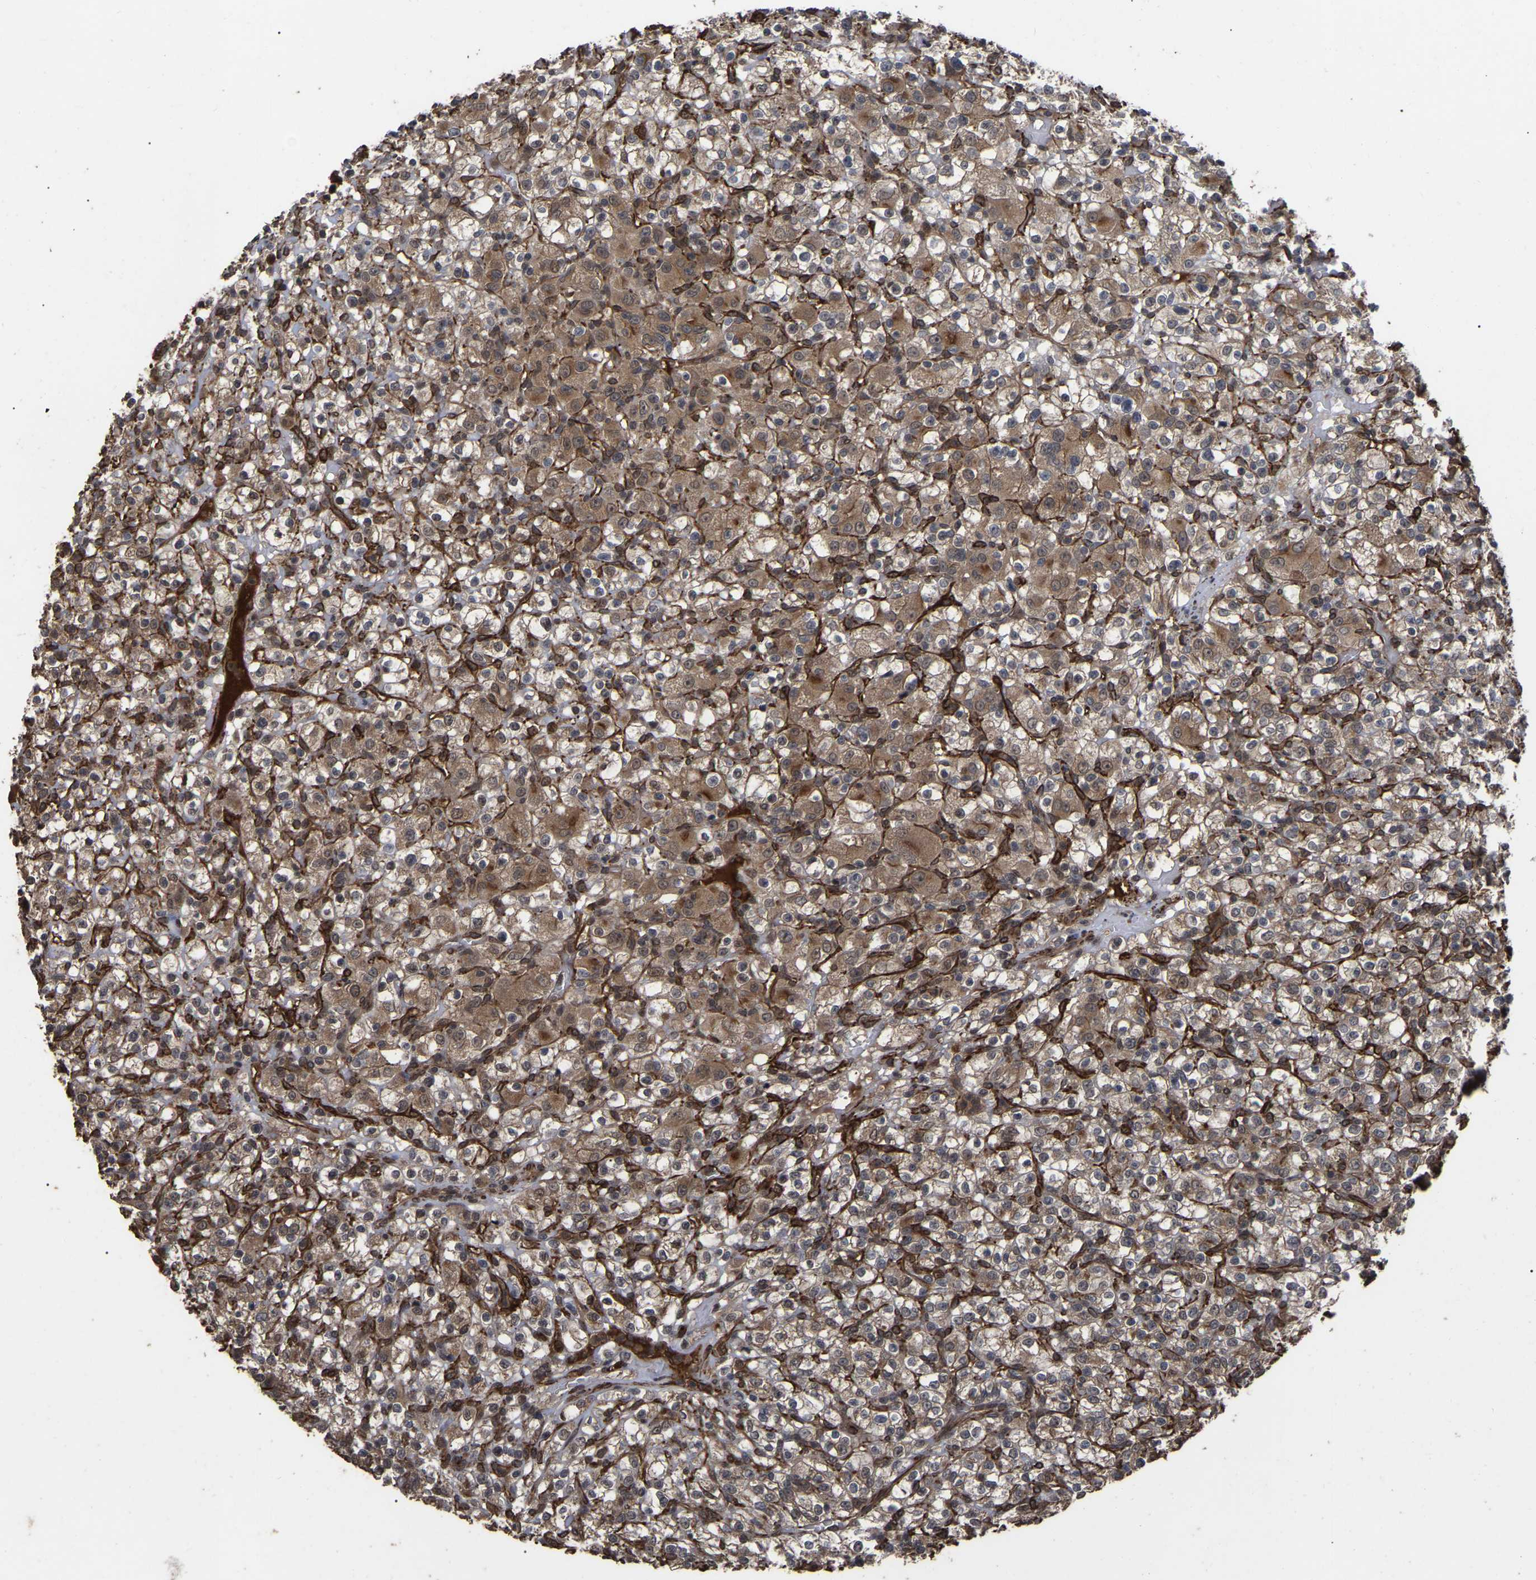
{"staining": {"intensity": "moderate", "quantity": ">75%", "location": "cytoplasmic/membranous"}, "tissue": "renal cancer", "cell_type": "Tumor cells", "image_type": "cancer", "snomed": [{"axis": "morphology", "description": "Normal tissue, NOS"}, {"axis": "morphology", "description": "Adenocarcinoma, NOS"}, {"axis": "topography", "description": "Kidney"}], "caption": "Immunohistochemistry (IHC) histopathology image of adenocarcinoma (renal) stained for a protein (brown), which displays medium levels of moderate cytoplasmic/membranous positivity in about >75% of tumor cells.", "gene": "FAM161B", "patient": {"sex": "female", "age": 72}}